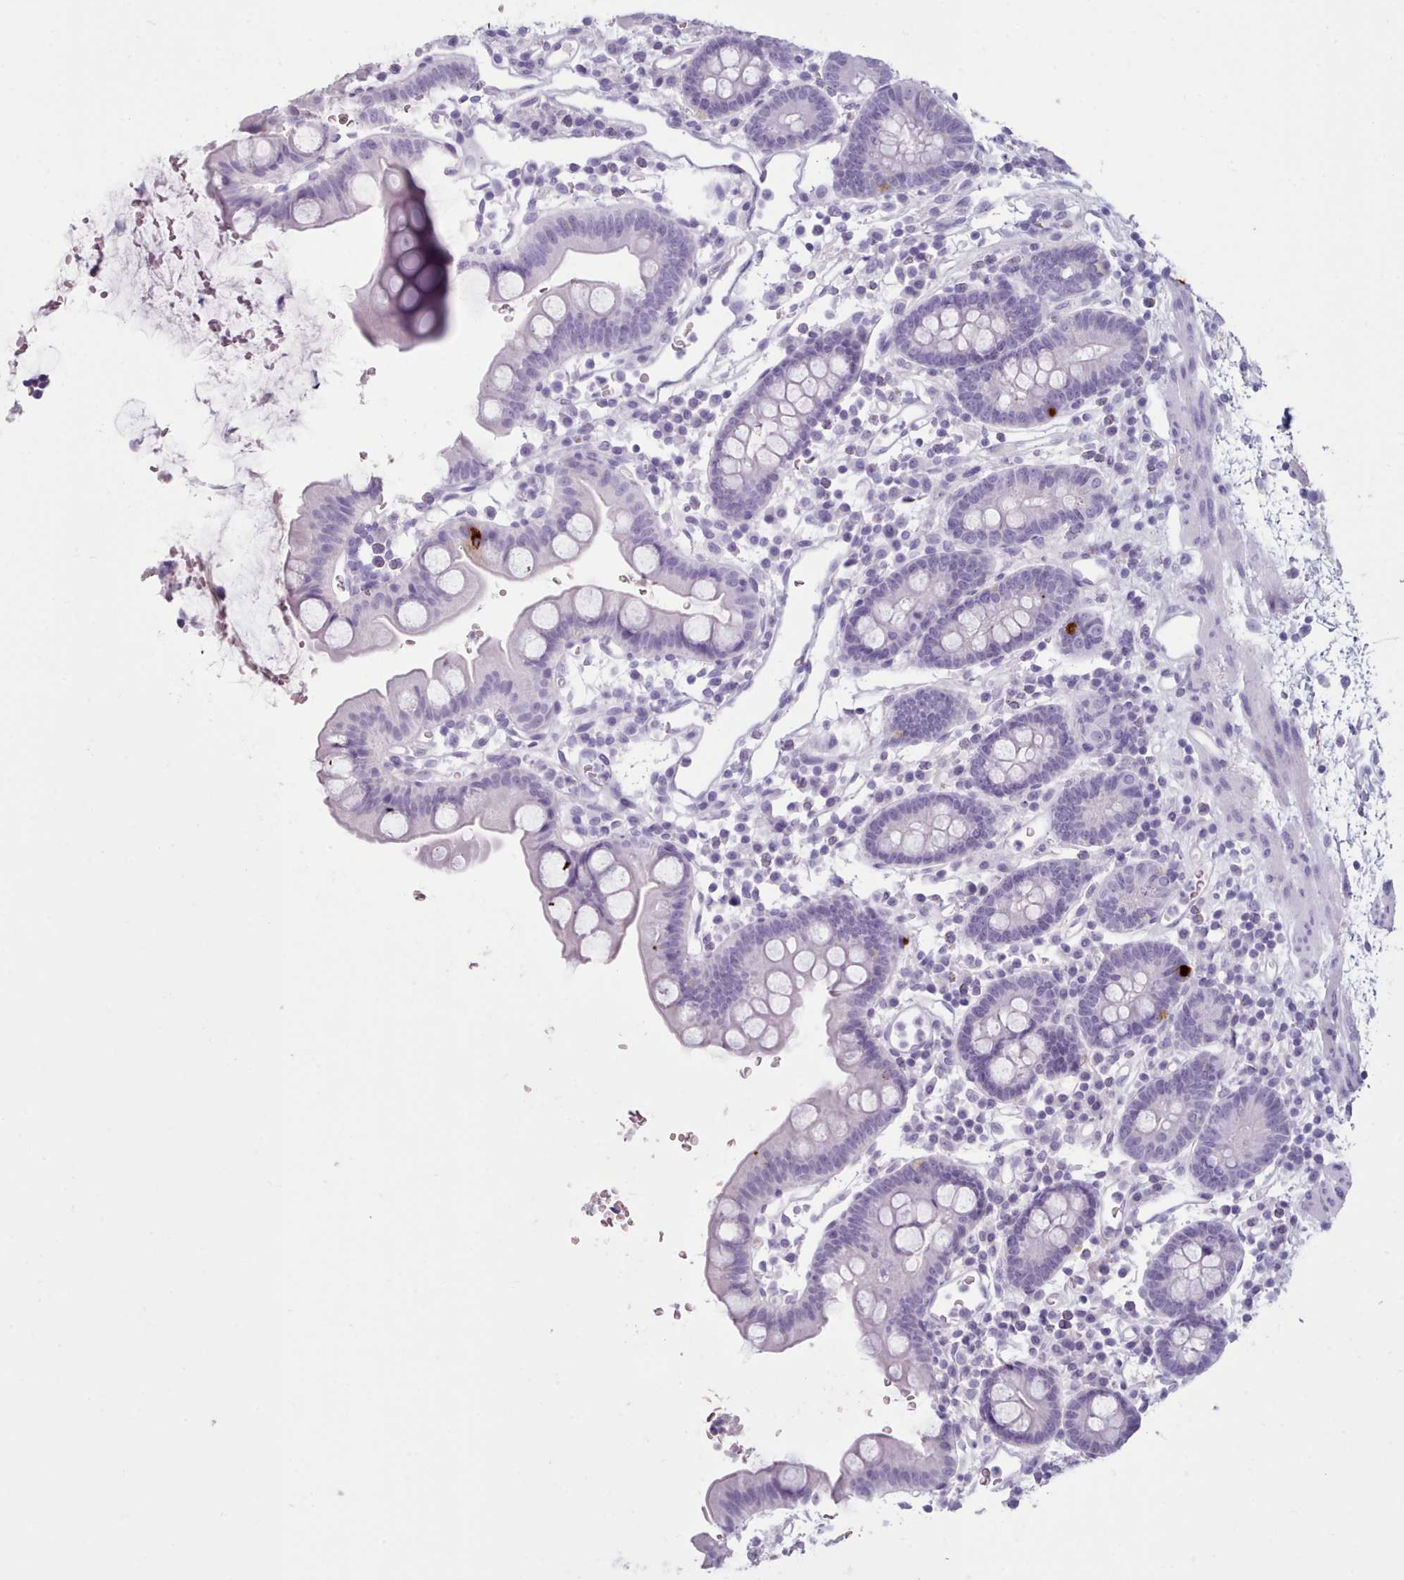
{"staining": {"intensity": "strong", "quantity": "<25%", "location": "cytoplasmic/membranous"}, "tissue": "small intestine", "cell_type": "Glandular cells", "image_type": "normal", "snomed": [{"axis": "morphology", "description": "Normal tissue, NOS"}, {"axis": "topography", "description": "Stomach, upper"}, {"axis": "topography", "description": "Stomach, lower"}, {"axis": "topography", "description": "Small intestine"}], "caption": "IHC image of unremarkable human small intestine stained for a protein (brown), which reveals medium levels of strong cytoplasmic/membranous staining in approximately <25% of glandular cells.", "gene": "ZNF43", "patient": {"sex": "male", "age": 68}}